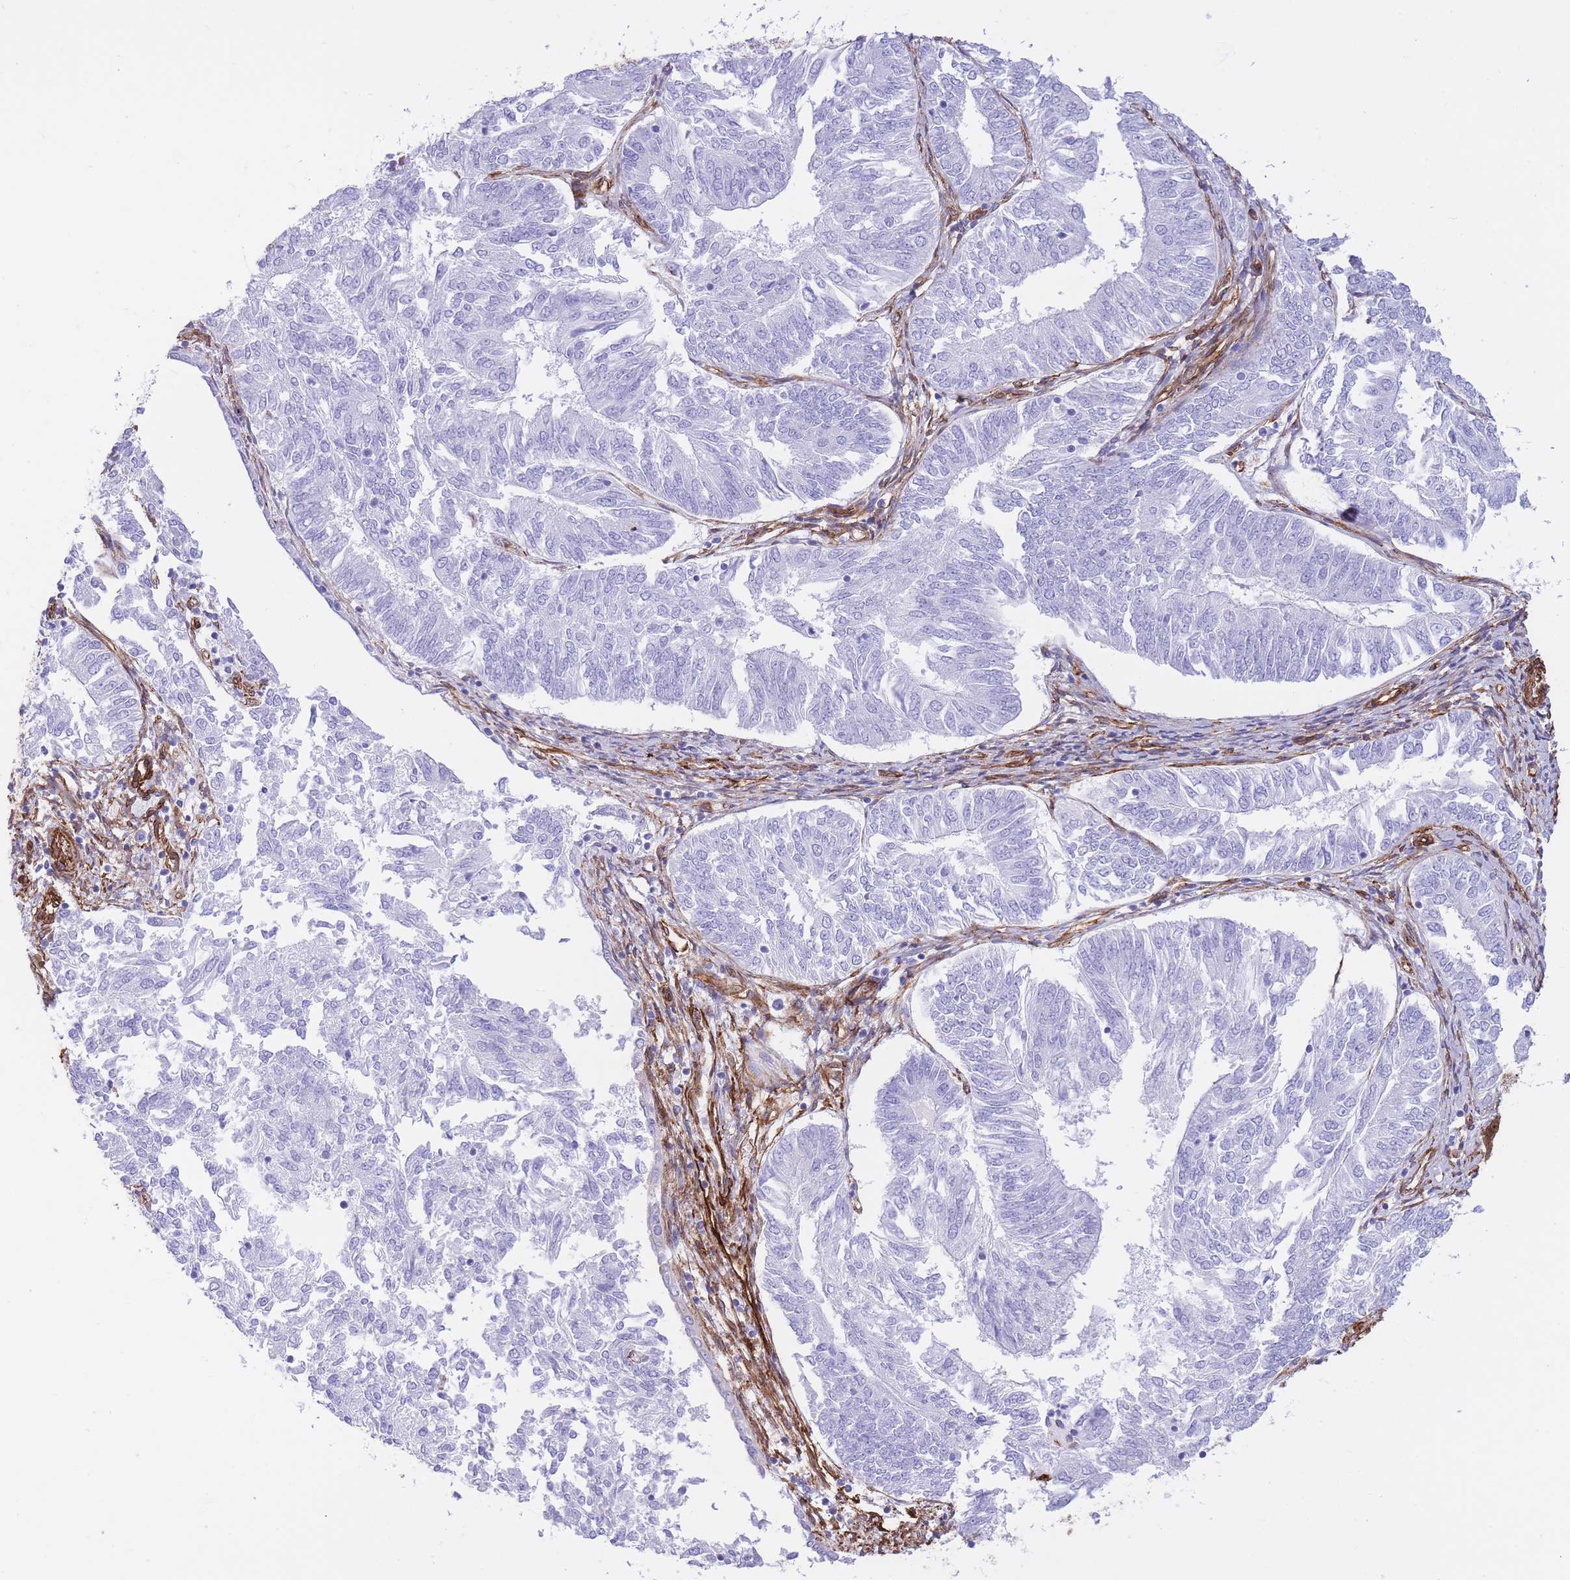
{"staining": {"intensity": "negative", "quantity": "none", "location": "none"}, "tissue": "endometrial cancer", "cell_type": "Tumor cells", "image_type": "cancer", "snomed": [{"axis": "morphology", "description": "Adenocarcinoma, NOS"}, {"axis": "topography", "description": "Endometrium"}], "caption": "DAB (3,3'-diaminobenzidine) immunohistochemical staining of endometrial cancer (adenocarcinoma) exhibits no significant expression in tumor cells.", "gene": "CAVIN1", "patient": {"sex": "female", "age": 58}}